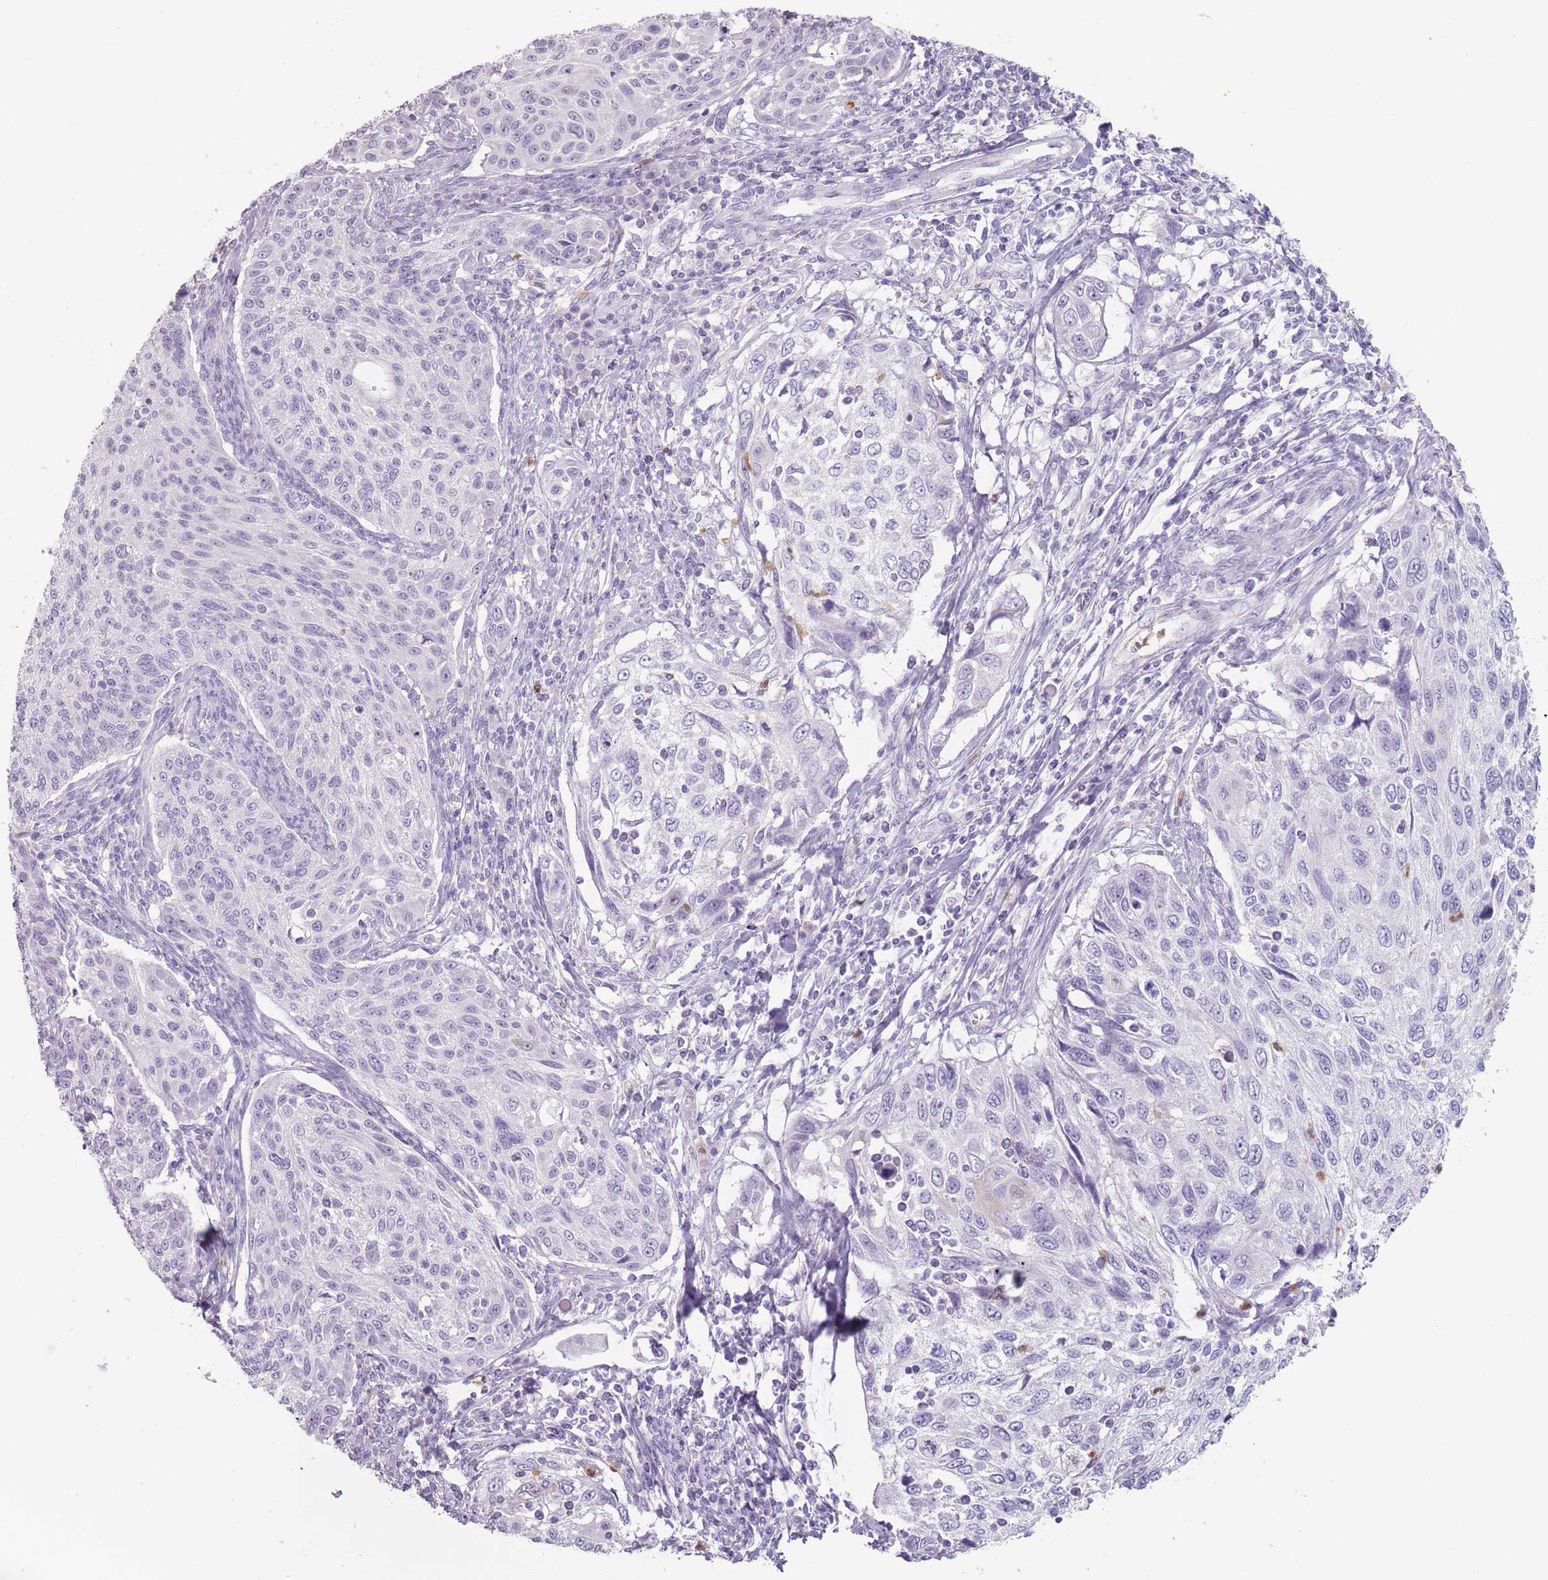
{"staining": {"intensity": "negative", "quantity": "none", "location": "none"}, "tissue": "cervical cancer", "cell_type": "Tumor cells", "image_type": "cancer", "snomed": [{"axis": "morphology", "description": "Squamous cell carcinoma, NOS"}, {"axis": "topography", "description": "Cervix"}], "caption": "Protein analysis of cervical cancer demonstrates no significant positivity in tumor cells.", "gene": "ZNF584", "patient": {"sex": "female", "age": 70}}